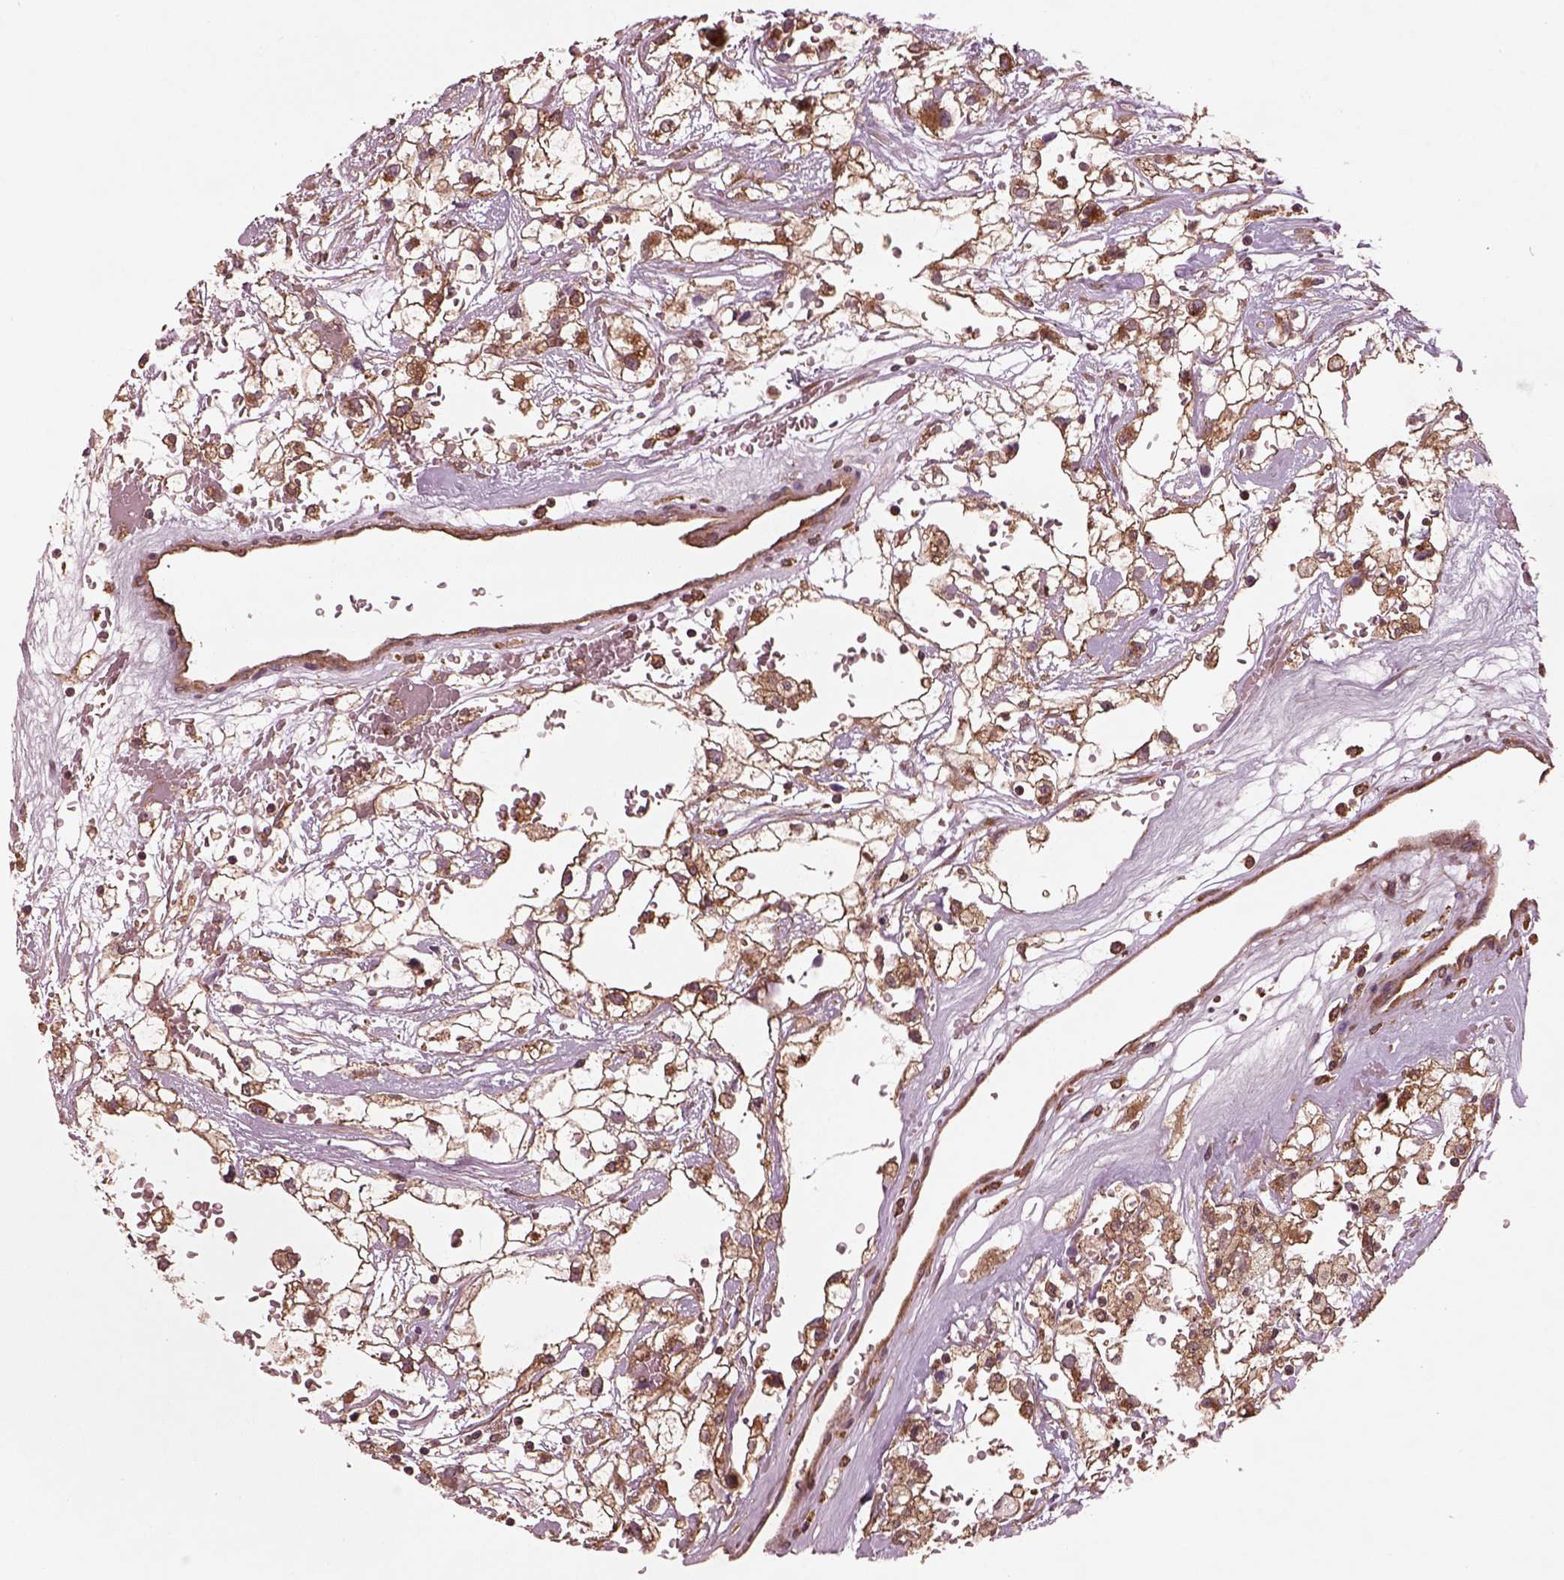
{"staining": {"intensity": "strong", "quantity": "25%-75%", "location": "cytoplasmic/membranous"}, "tissue": "renal cancer", "cell_type": "Tumor cells", "image_type": "cancer", "snomed": [{"axis": "morphology", "description": "Adenocarcinoma, NOS"}, {"axis": "topography", "description": "Kidney"}], "caption": "Tumor cells exhibit high levels of strong cytoplasmic/membranous positivity in about 25%-75% of cells in human renal adenocarcinoma.", "gene": "WASHC2A", "patient": {"sex": "male", "age": 59}}